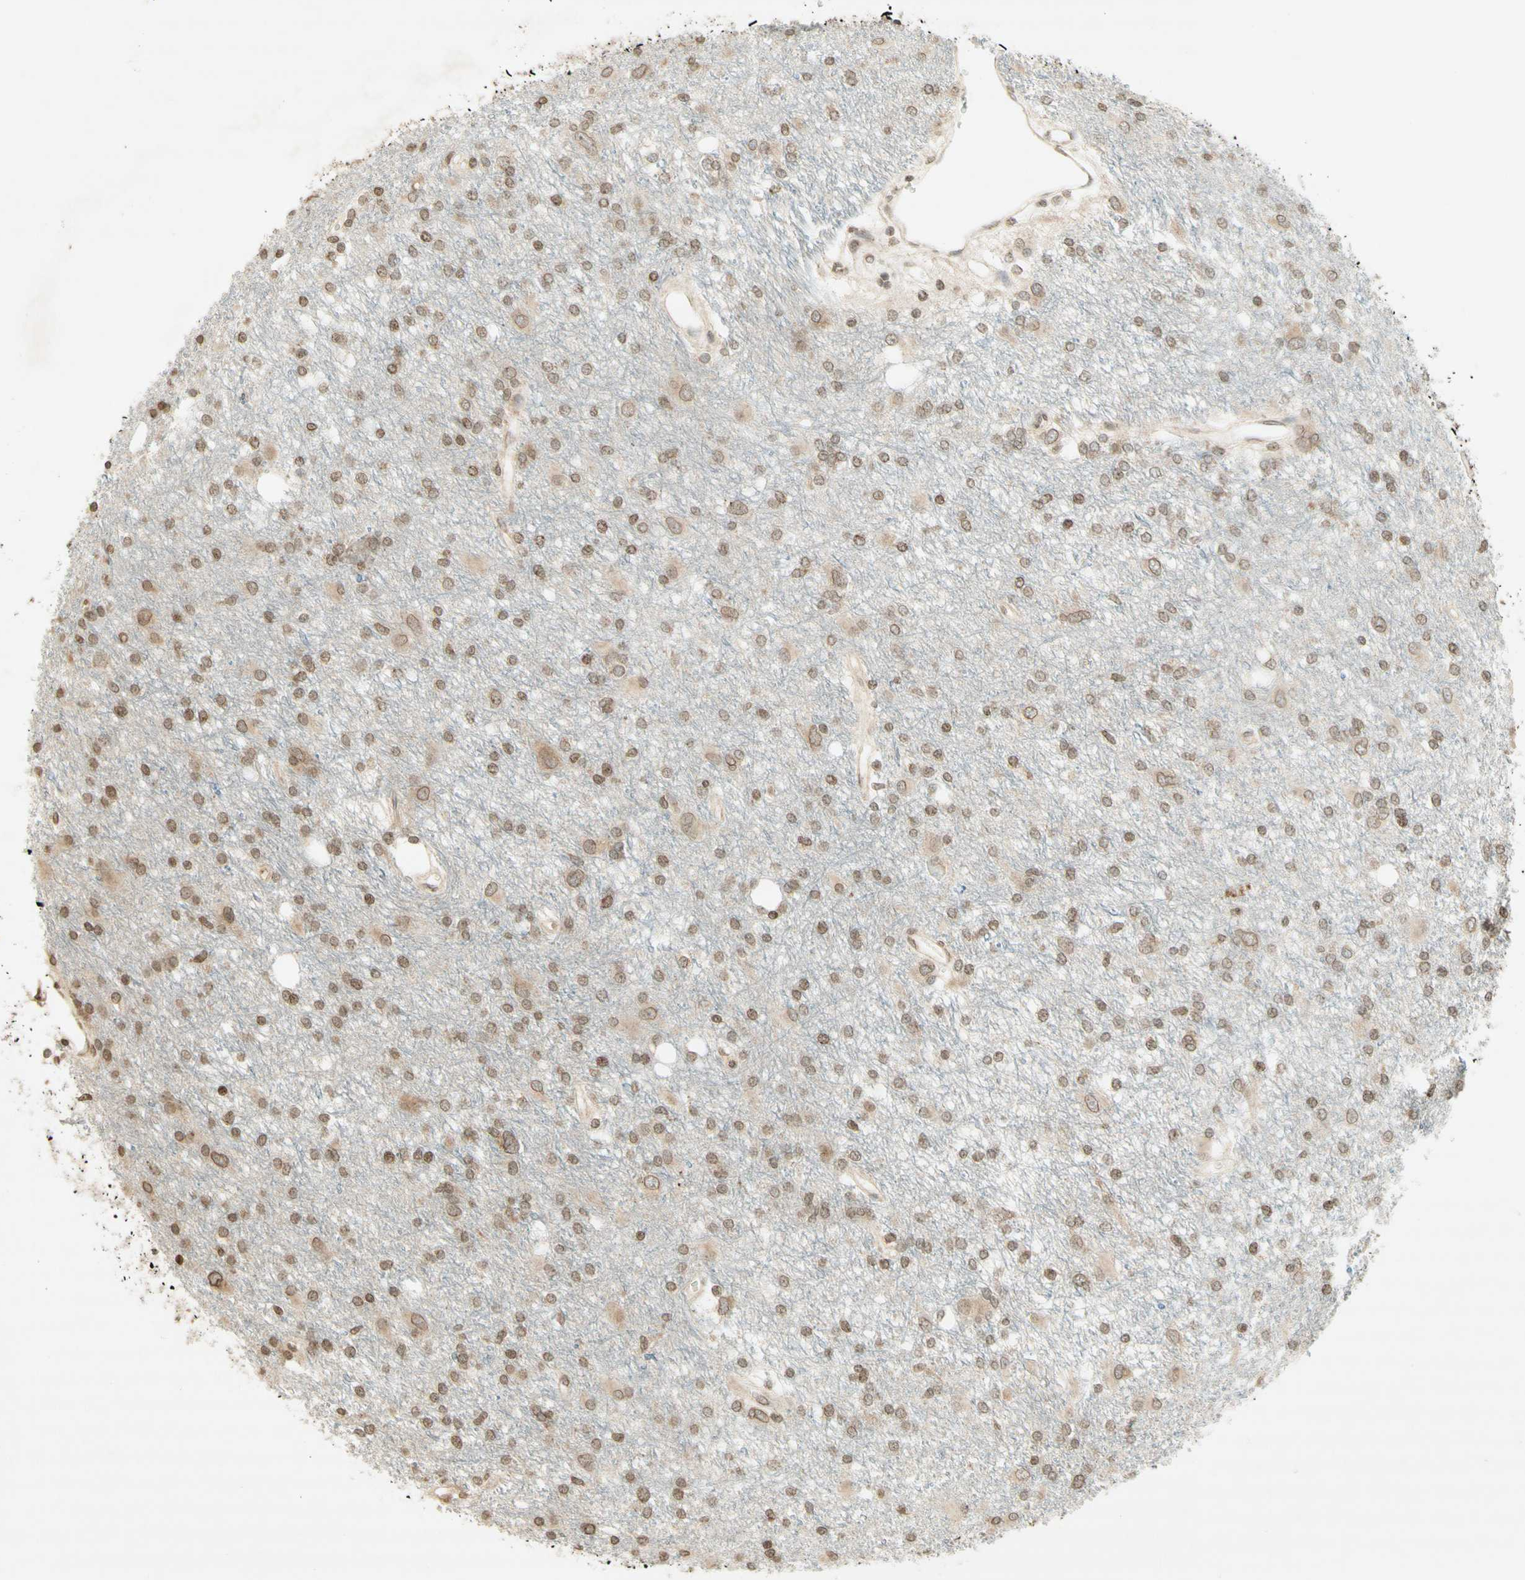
{"staining": {"intensity": "moderate", "quantity": ">75%", "location": "cytoplasmic/membranous,nuclear"}, "tissue": "glioma", "cell_type": "Tumor cells", "image_type": "cancer", "snomed": [{"axis": "morphology", "description": "Glioma, malignant, High grade"}, {"axis": "topography", "description": "Brain"}], "caption": "An image of human glioma stained for a protein demonstrates moderate cytoplasmic/membranous and nuclear brown staining in tumor cells. The protein is shown in brown color, while the nuclei are stained blue.", "gene": "CCNI", "patient": {"sex": "female", "age": 59}}